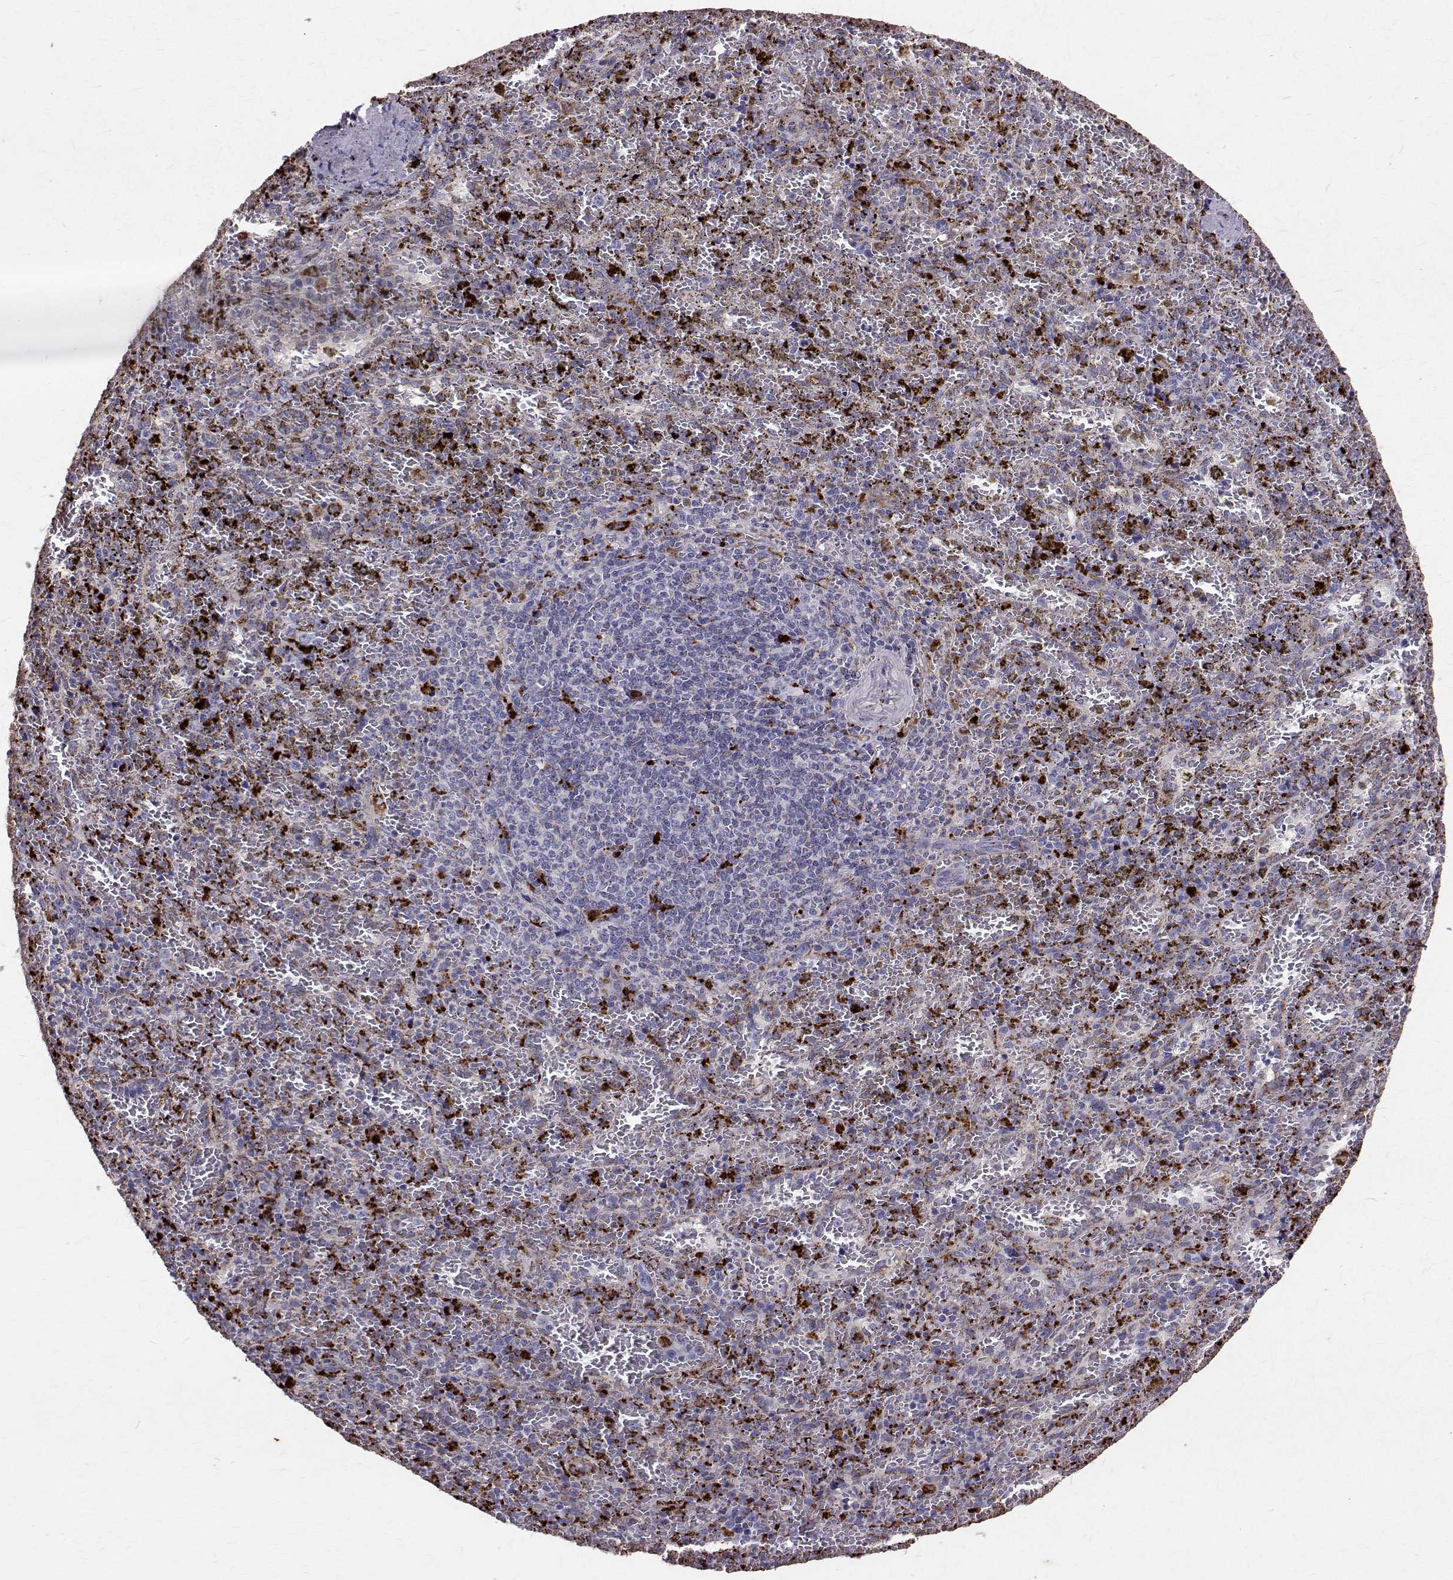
{"staining": {"intensity": "strong", "quantity": "<25%", "location": "cytoplasmic/membranous"}, "tissue": "spleen", "cell_type": "Cells in red pulp", "image_type": "normal", "snomed": [{"axis": "morphology", "description": "Normal tissue, NOS"}, {"axis": "topography", "description": "Spleen"}], "caption": "Immunohistochemical staining of normal spleen exhibits strong cytoplasmic/membranous protein staining in approximately <25% of cells in red pulp. (Brightfield microscopy of DAB IHC at high magnification).", "gene": "TPP1", "patient": {"sex": "female", "age": 50}}